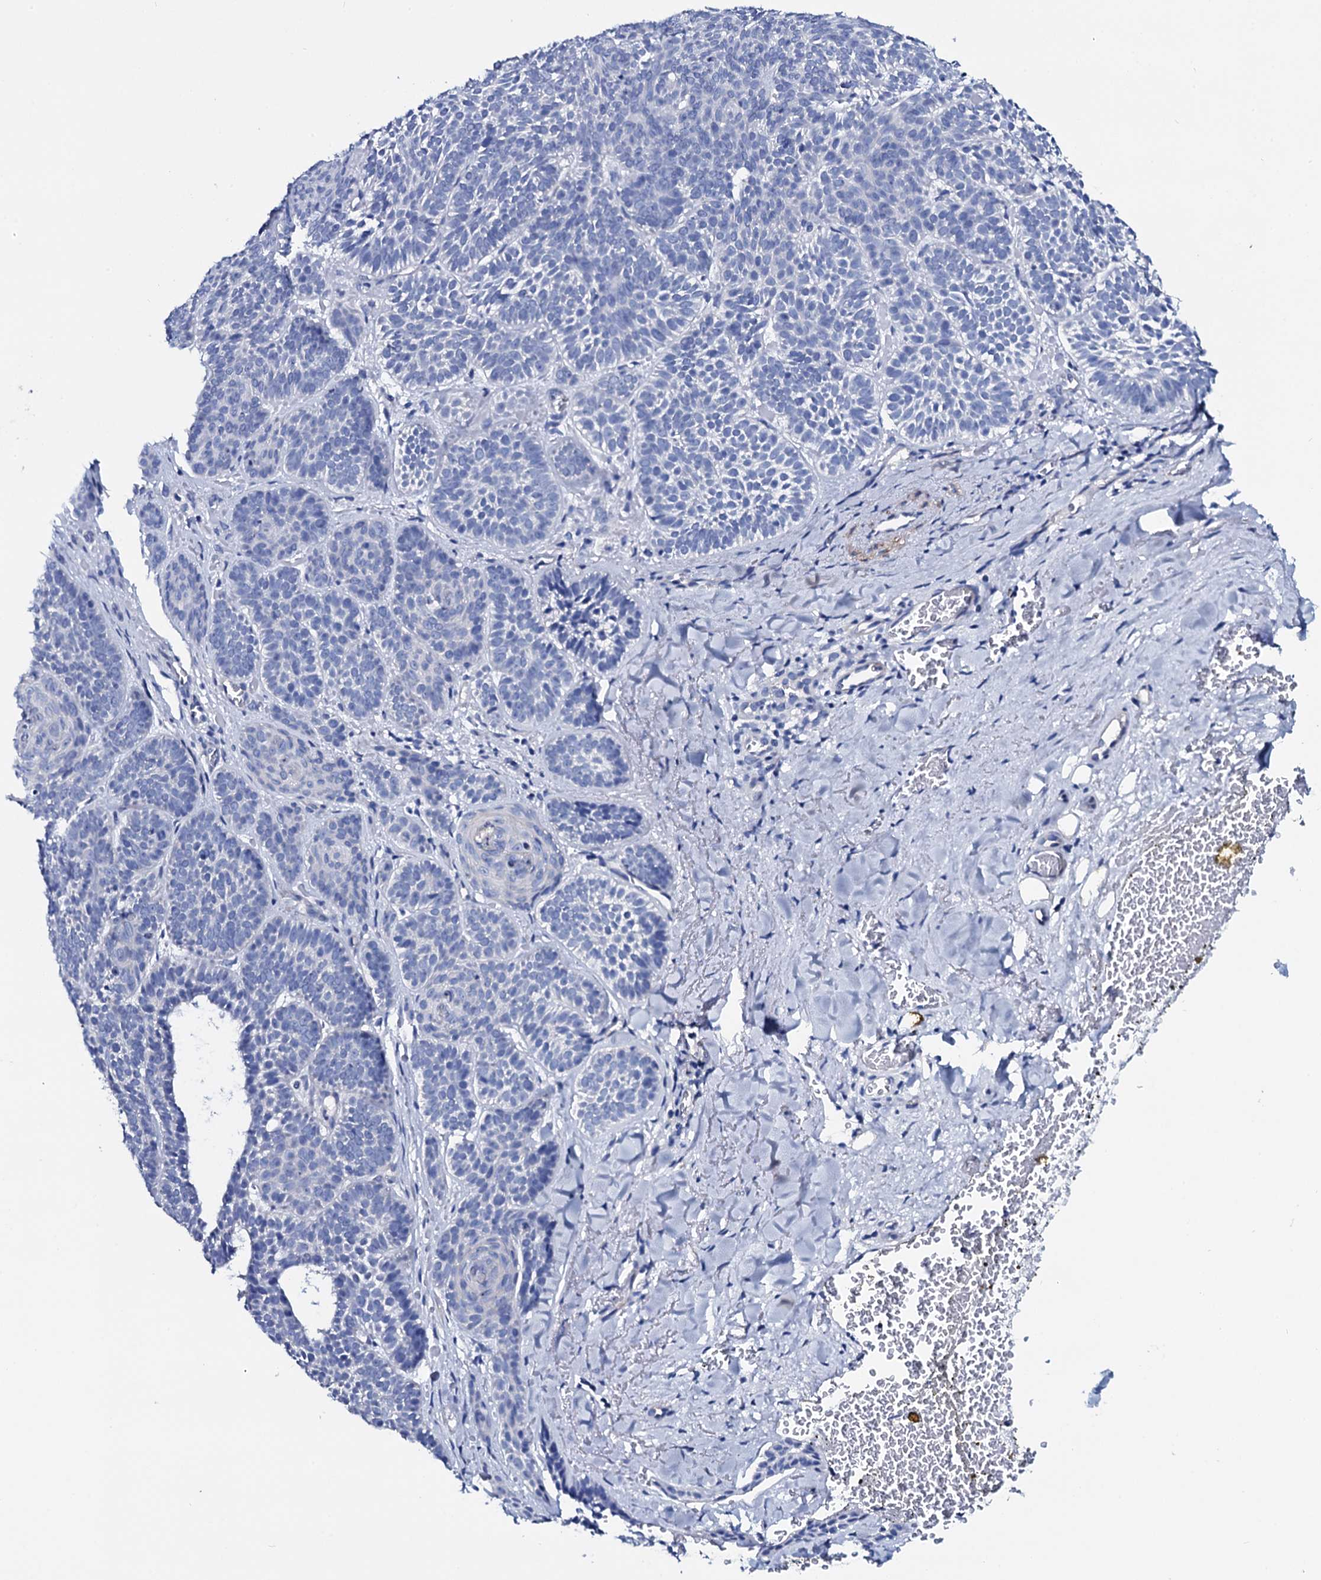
{"staining": {"intensity": "negative", "quantity": "none", "location": "none"}, "tissue": "skin cancer", "cell_type": "Tumor cells", "image_type": "cancer", "snomed": [{"axis": "morphology", "description": "Basal cell carcinoma"}, {"axis": "topography", "description": "Skin"}], "caption": "IHC micrograph of neoplastic tissue: skin cancer stained with DAB shows no significant protein expression in tumor cells.", "gene": "GYS2", "patient": {"sex": "male", "age": 85}}